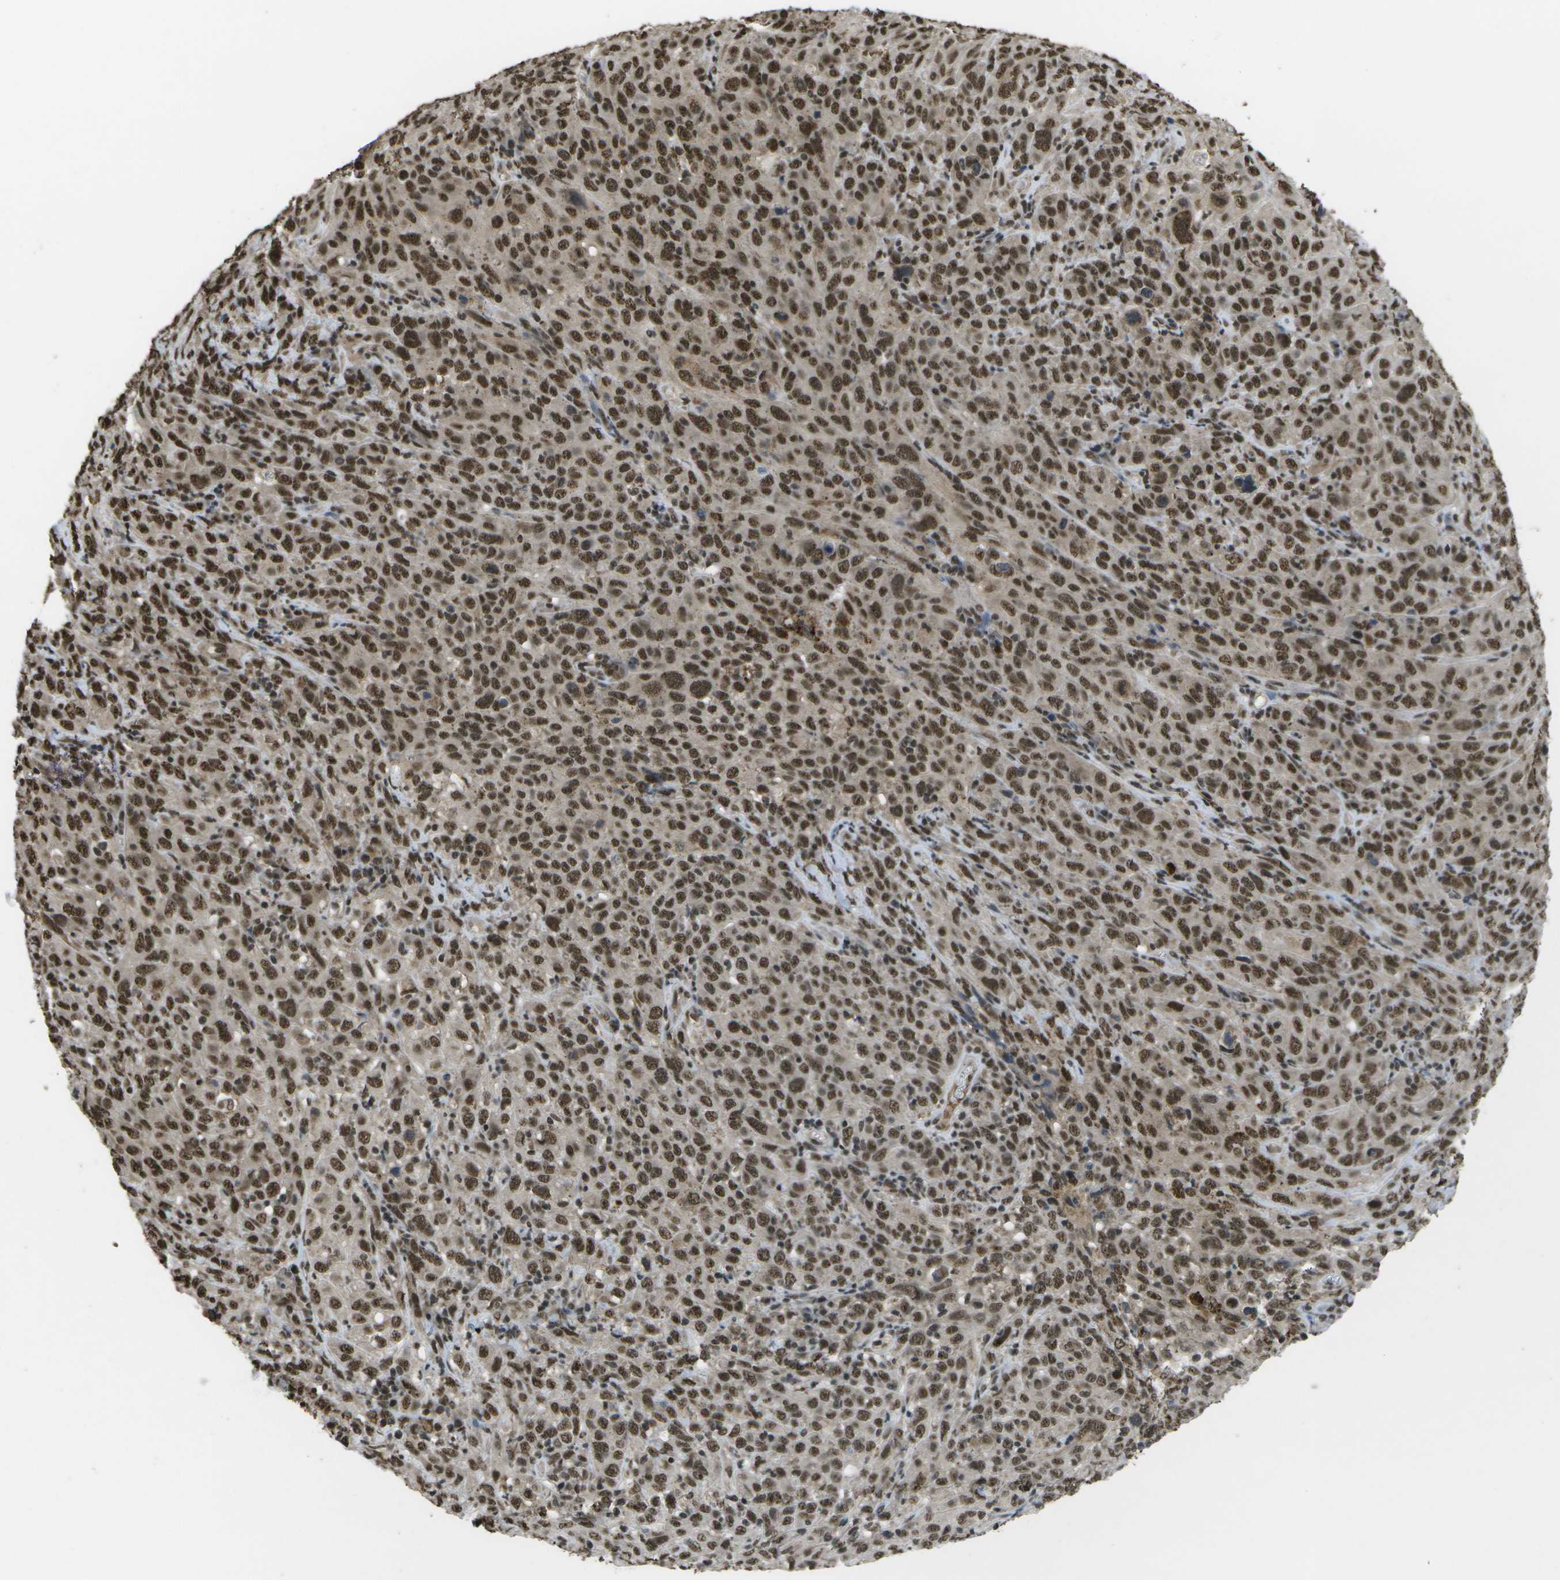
{"staining": {"intensity": "strong", "quantity": ">75%", "location": "nuclear"}, "tissue": "cervical cancer", "cell_type": "Tumor cells", "image_type": "cancer", "snomed": [{"axis": "morphology", "description": "Squamous cell carcinoma, NOS"}, {"axis": "topography", "description": "Cervix"}], "caption": "This is an image of IHC staining of cervical squamous cell carcinoma, which shows strong positivity in the nuclear of tumor cells.", "gene": "SPEN", "patient": {"sex": "female", "age": 46}}